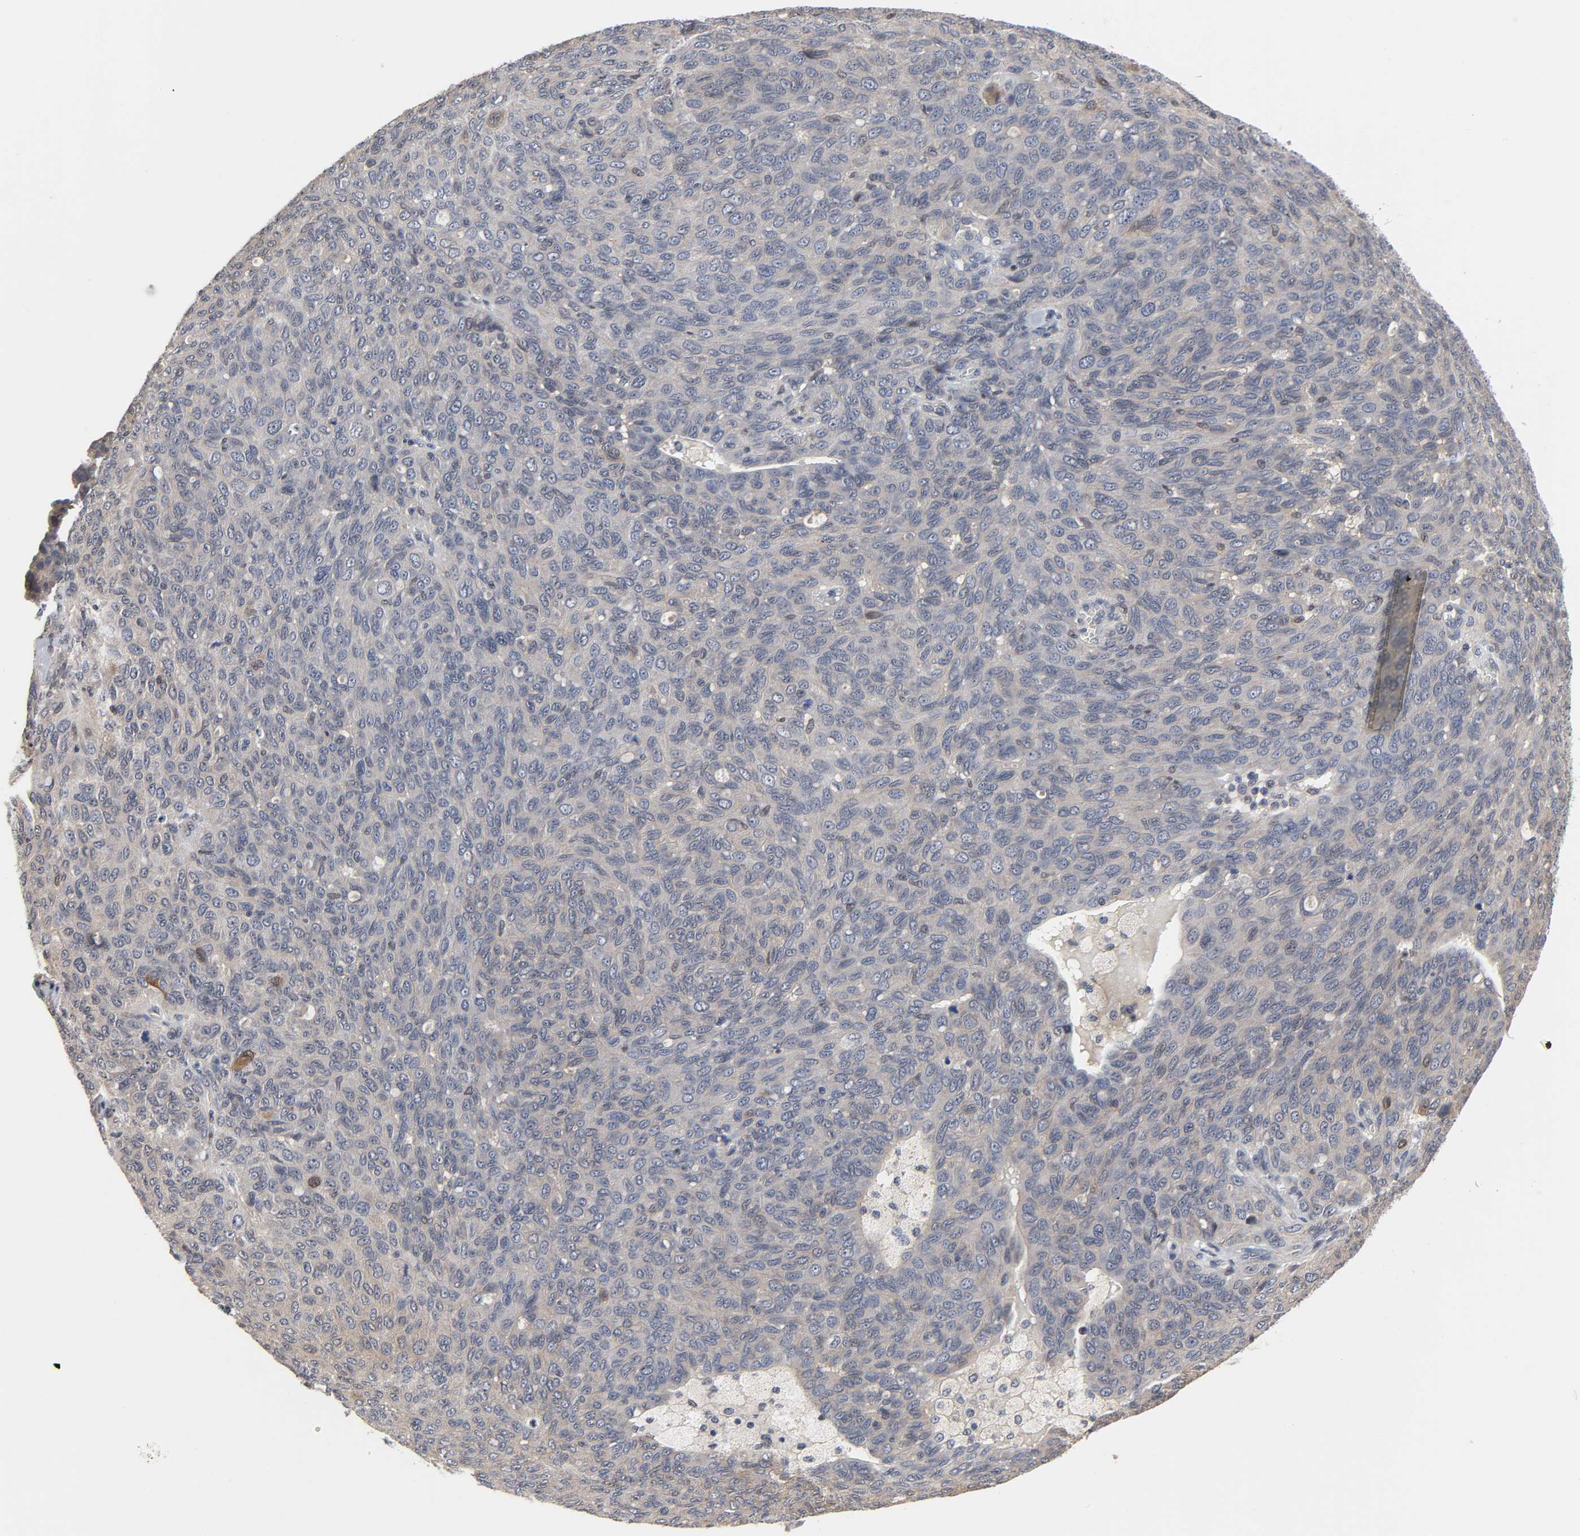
{"staining": {"intensity": "weak", "quantity": ">75%", "location": "cytoplasmic/membranous"}, "tissue": "ovarian cancer", "cell_type": "Tumor cells", "image_type": "cancer", "snomed": [{"axis": "morphology", "description": "Carcinoma, endometroid"}, {"axis": "topography", "description": "Ovary"}], "caption": "IHC histopathology image of endometroid carcinoma (ovarian) stained for a protein (brown), which exhibits low levels of weak cytoplasmic/membranous expression in approximately >75% of tumor cells.", "gene": "CCDC175", "patient": {"sex": "female", "age": 60}}